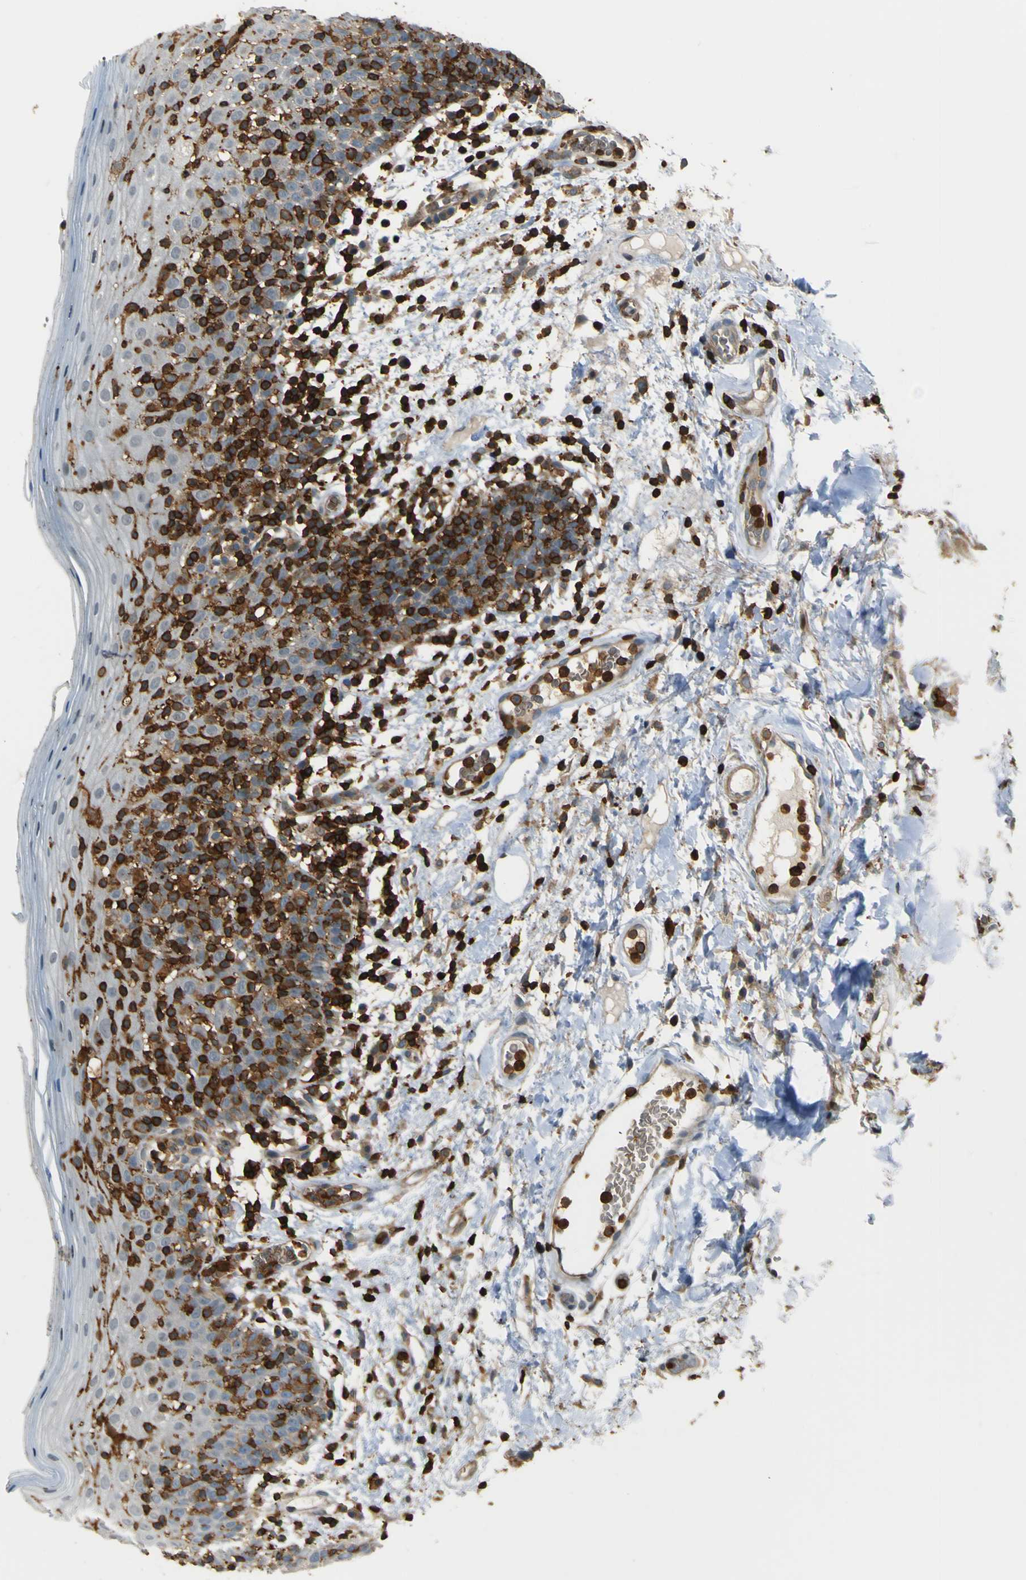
{"staining": {"intensity": "negative", "quantity": "none", "location": "none"}, "tissue": "oral mucosa", "cell_type": "Squamous epithelial cells", "image_type": "normal", "snomed": [{"axis": "morphology", "description": "Normal tissue, NOS"}, {"axis": "morphology", "description": "Squamous cell carcinoma, NOS"}, {"axis": "topography", "description": "Skeletal muscle"}, {"axis": "topography", "description": "Oral tissue"}], "caption": "Immunohistochemistry (IHC) micrograph of normal oral mucosa: oral mucosa stained with DAB (3,3'-diaminobenzidine) reveals no significant protein positivity in squamous epithelial cells.", "gene": "PCDHB5", "patient": {"sex": "male", "age": 71}}